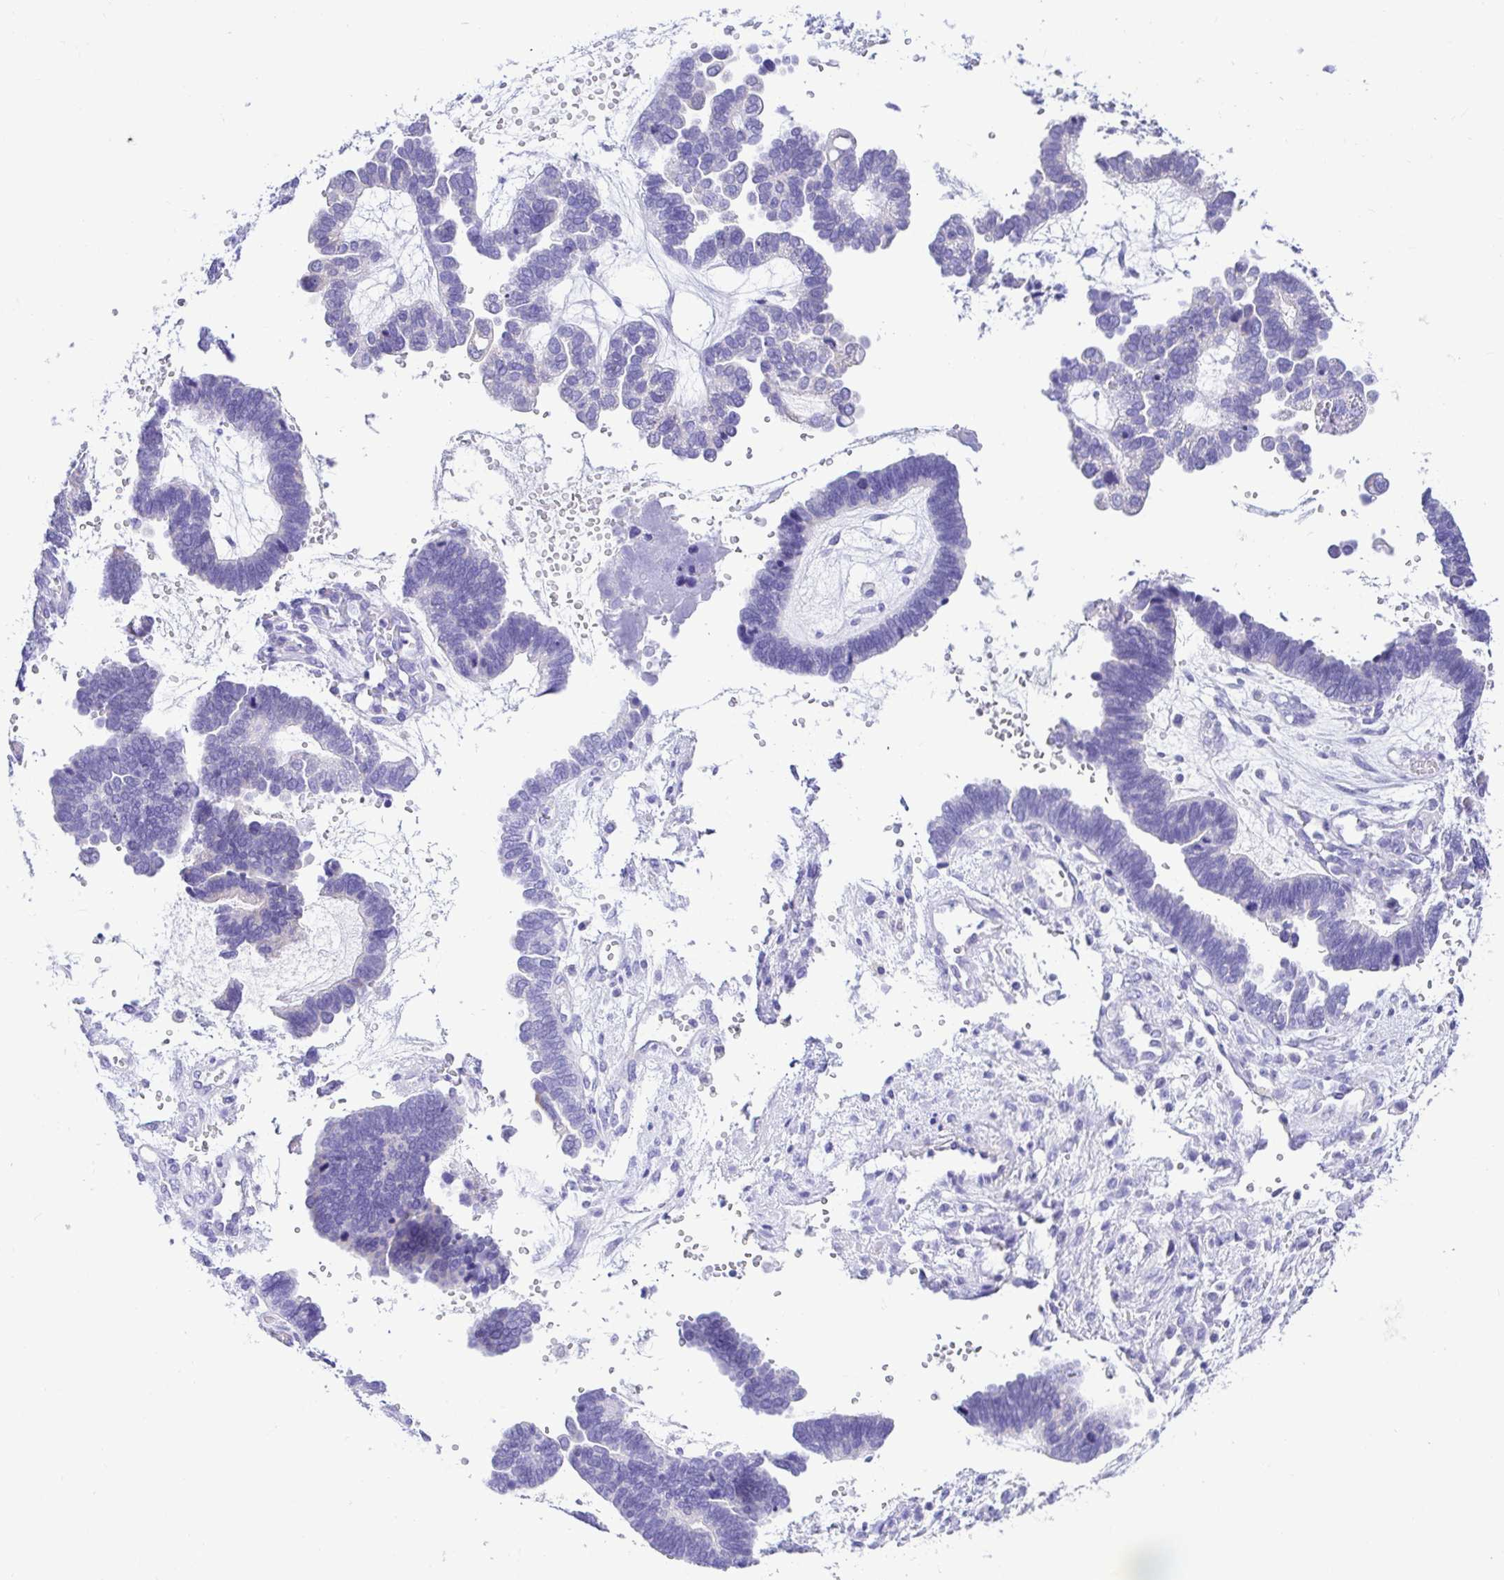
{"staining": {"intensity": "negative", "quantity": "none", "location": "none"}, "tissue": "ovarian cancer", "cell_type": "Tumor cells", "image_type": "cancer", "snomed": [{"axis": "morphology", "description": "Cystadenocarcinoma, serous, NOS"}, {"axis": "topography", "description": "Ovary"}], "caption": "This is an immunohistochemistry image of human ovarian cancer (serous cystadenocarcinoma). There is no positivity in tumor cells.", "gene": "BACE2", "patient": {"sex": "female", "age": 51}}